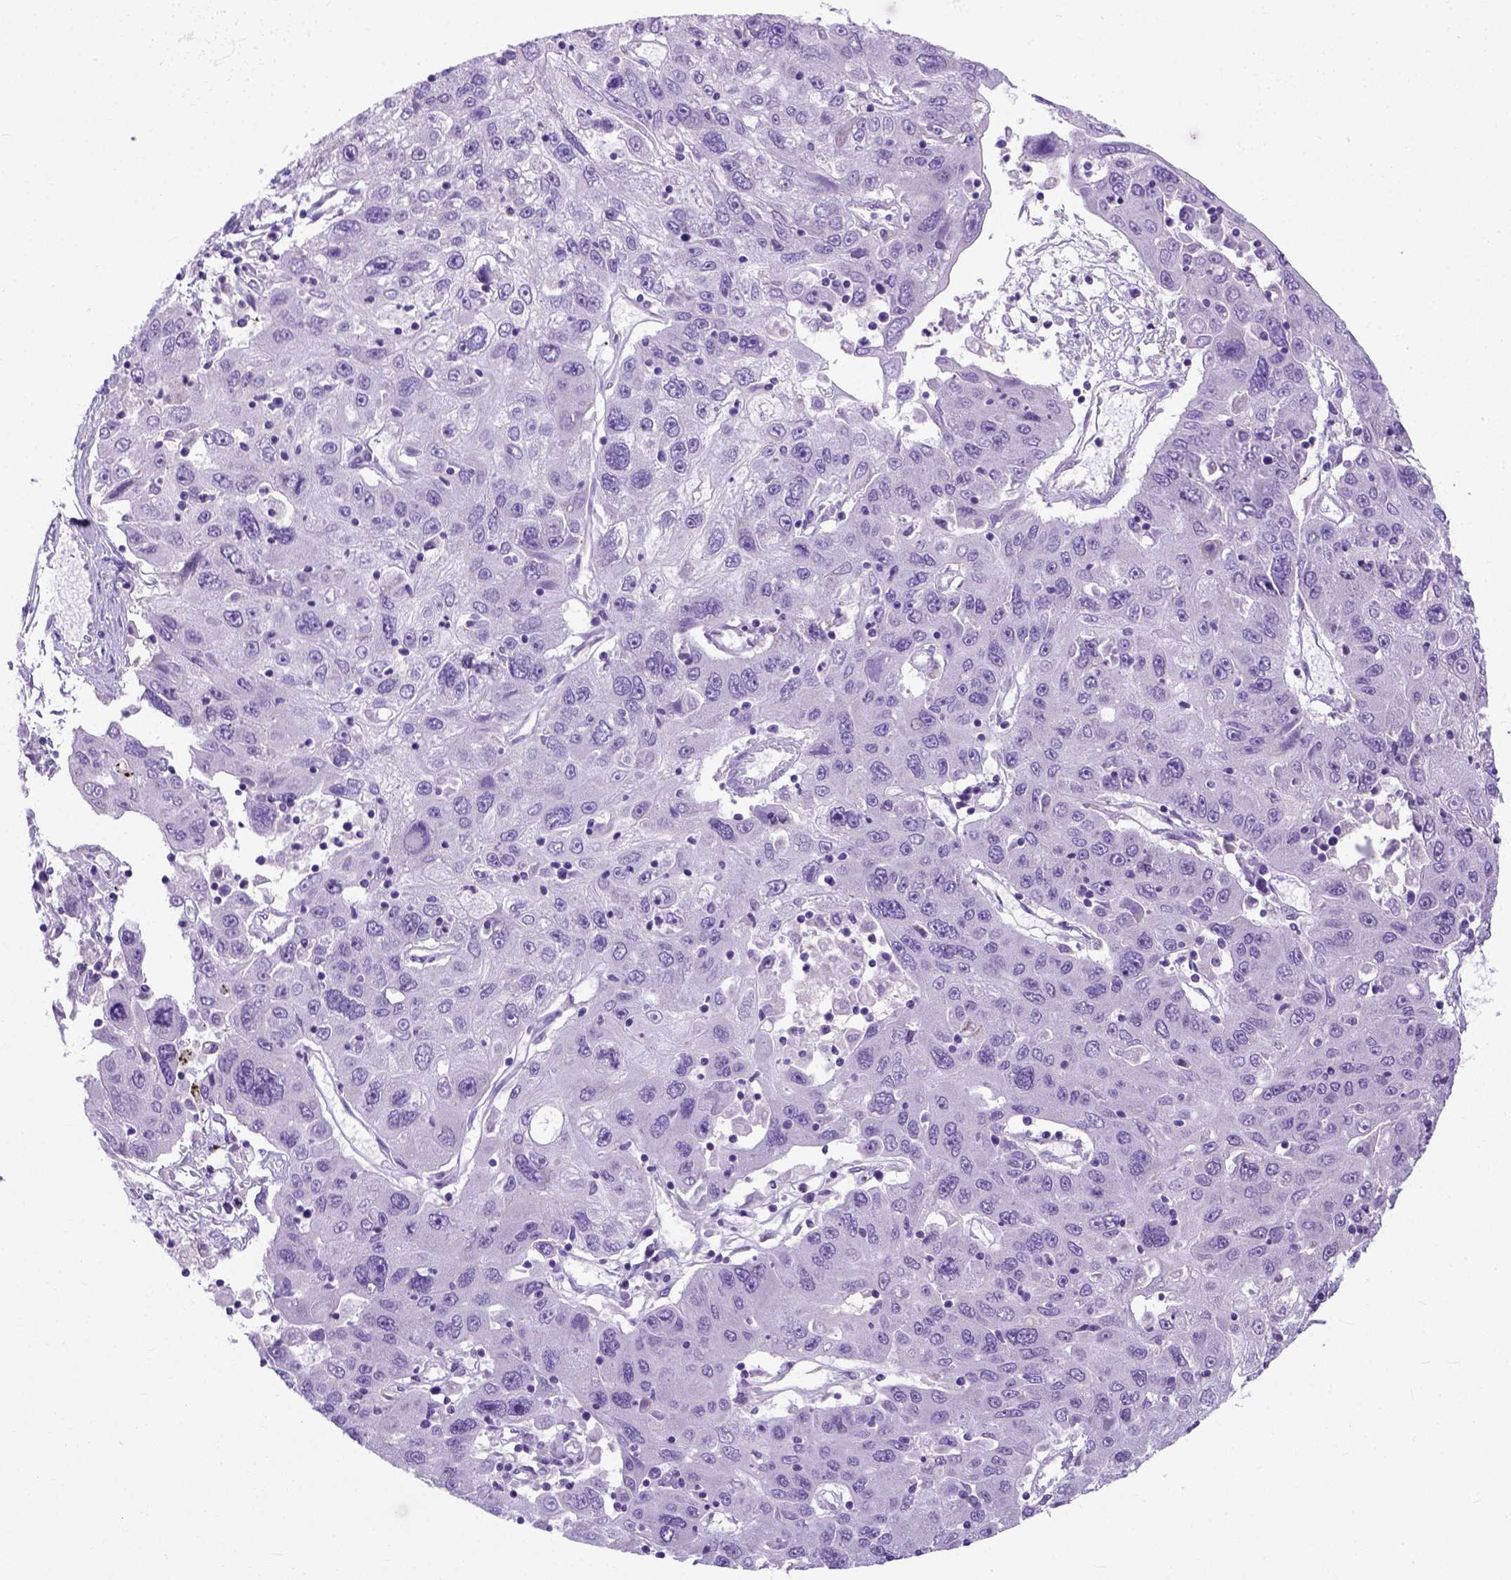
{"staining": {"intensity": "negative", "quantity": "none", "location": "none"}, "tissue": "stomach cancer", "cell_type": "Tumor cells", "image_type": "cancer", "snomed": [{"axis": "morphology", "description": "Adenocarcinoma, NOS"}, {"axis": "topography", "description": "Stomach"}], "caption": "Stomach adenocarcinoma was stained to show a protein in brown. There is no significant staining in tumor cells.", "gene": "ODAD3", "patient": {"sex": "male", "age": 56}}